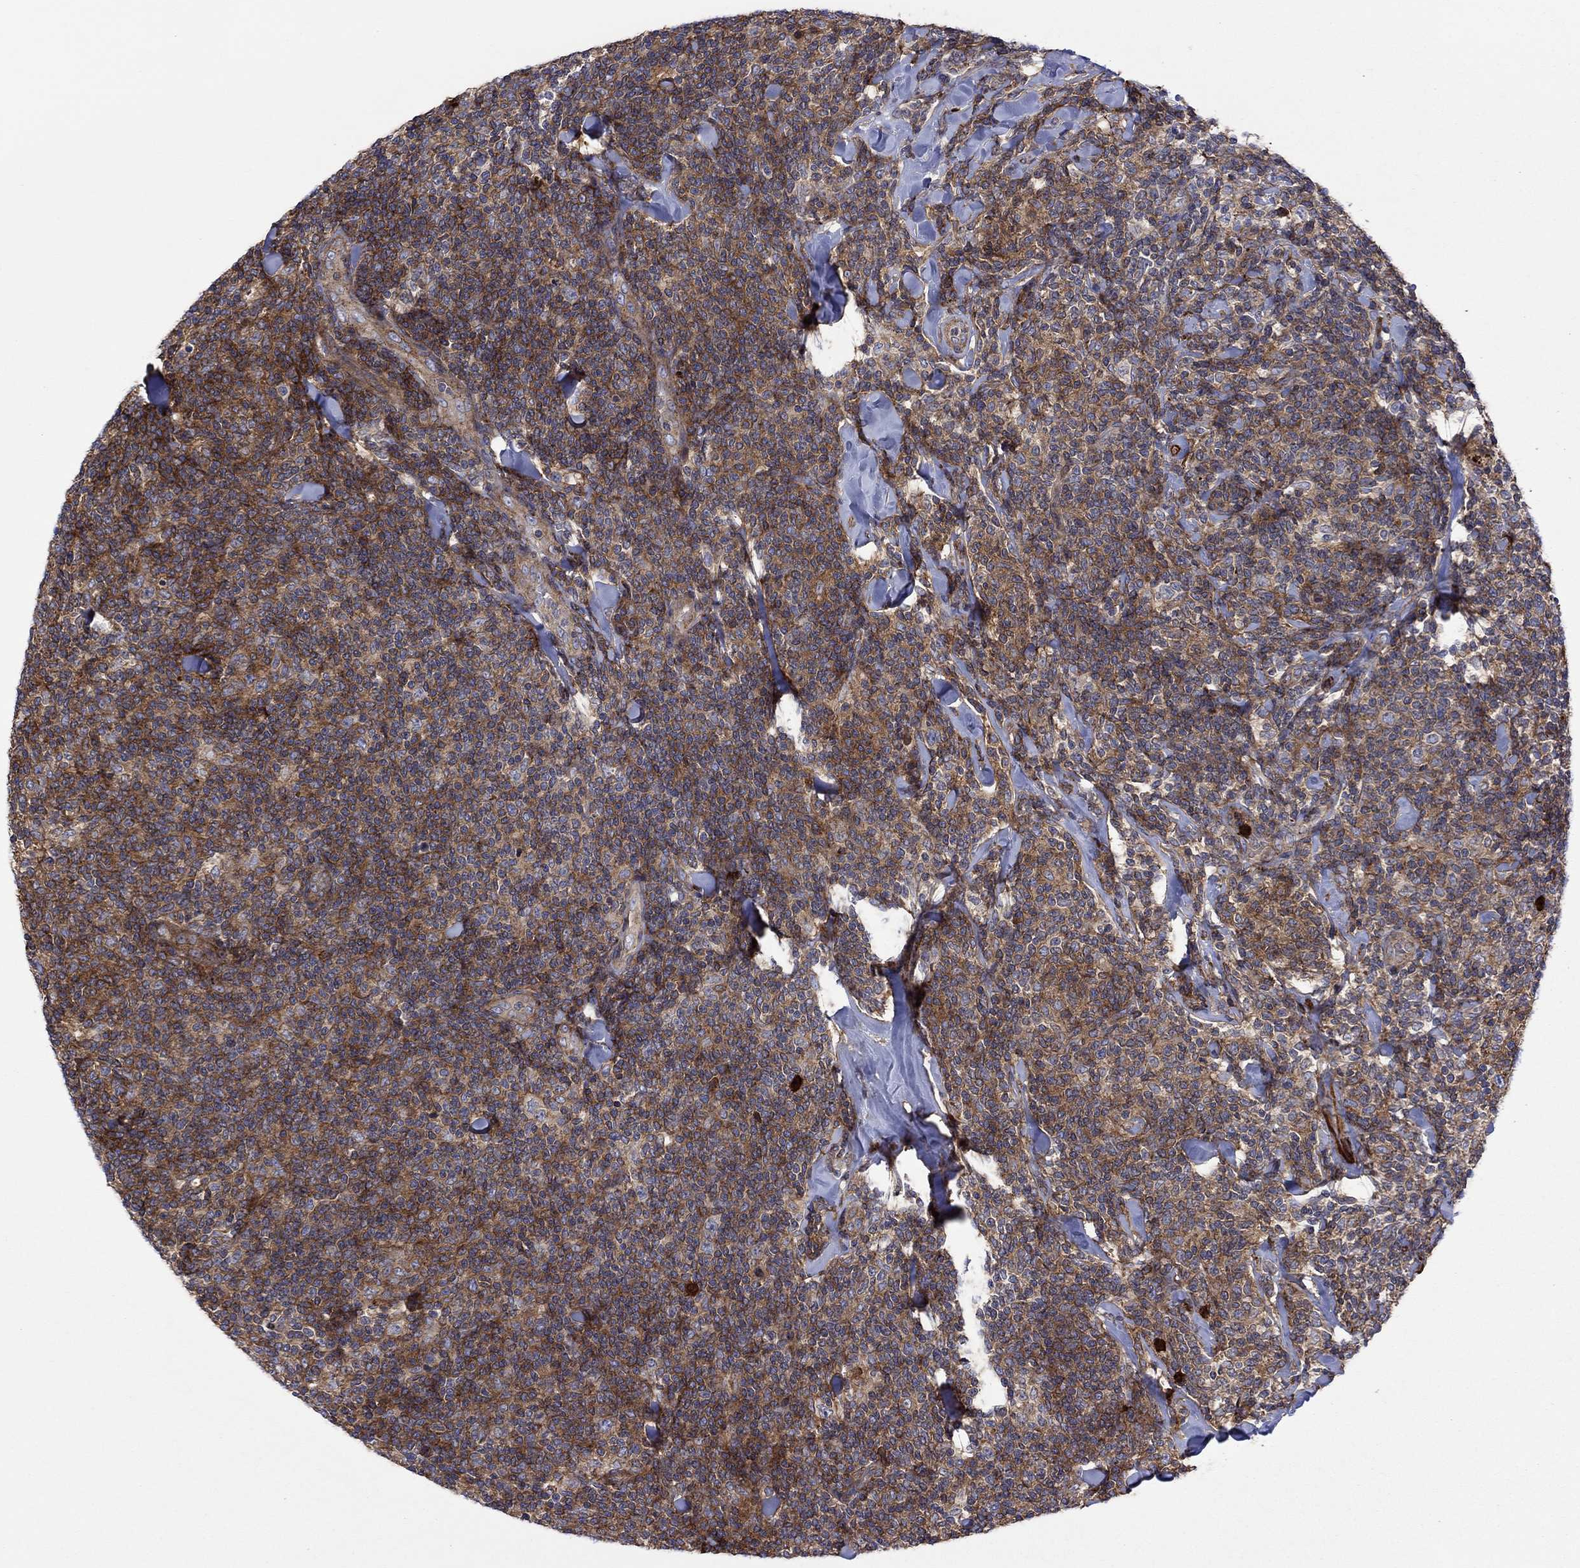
{"staining": {"intensity": "moderate", "quantity": "25%-75%", "location": "cytoplasmic/membranous"}, "tissue": "lymphoma", "cell_type": "Tumor cells", "image_type": "cancer", "snomed": [{"axis": "morphology", "description": "Malignant lymphoma, non-Hodgkin's type, Low grade"}, {"axis": "topography", "description": "Lymph node"}], "caption": "Protein analysis of lymphoma tissue reveals moderate cytoplasmic/membranous positivity in about 25%-75% of tumor cells. The staining is performed using DAB (3,3'-diaminobenzidine) brown chromogen to label protein expression. The nuclei are counter-stained blue using hematoxylin.", "gene": "PAG1", "patient": {"sex": "female", "age": 56}}